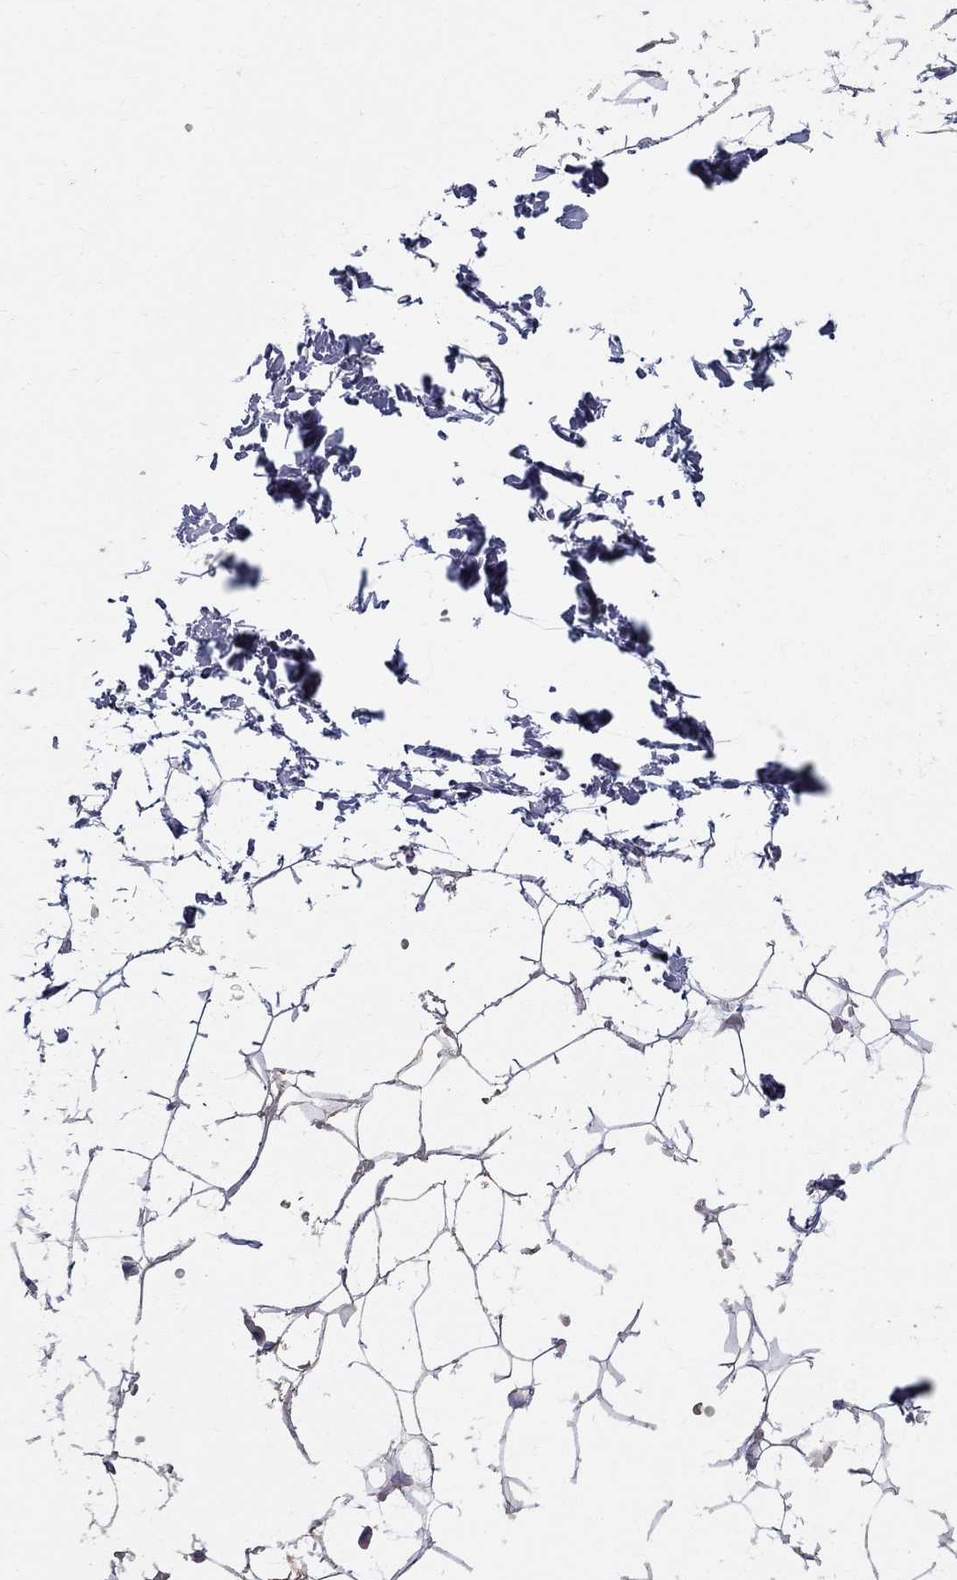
{"staining": {"intensity": "negative", "quantity": "none", "location": "none"}, "tissue": "adipose tissue", "cell_type": "Adipocytes", "image_type": "normal", "snomed": [{"axis": "morphology", "description": "Normal tissue, NOS"}, {"axis": "topography", "description": "Skin"}, {"axis": "topography", "description": "Peripheral nerve tissue"}], "caption": "This is an immunohistochemistry micrograph of normal adipose tissue. There is no expression in adipocytes.", "gene": "PRDX4", "patient": {"sex": "female", "age": 56}}